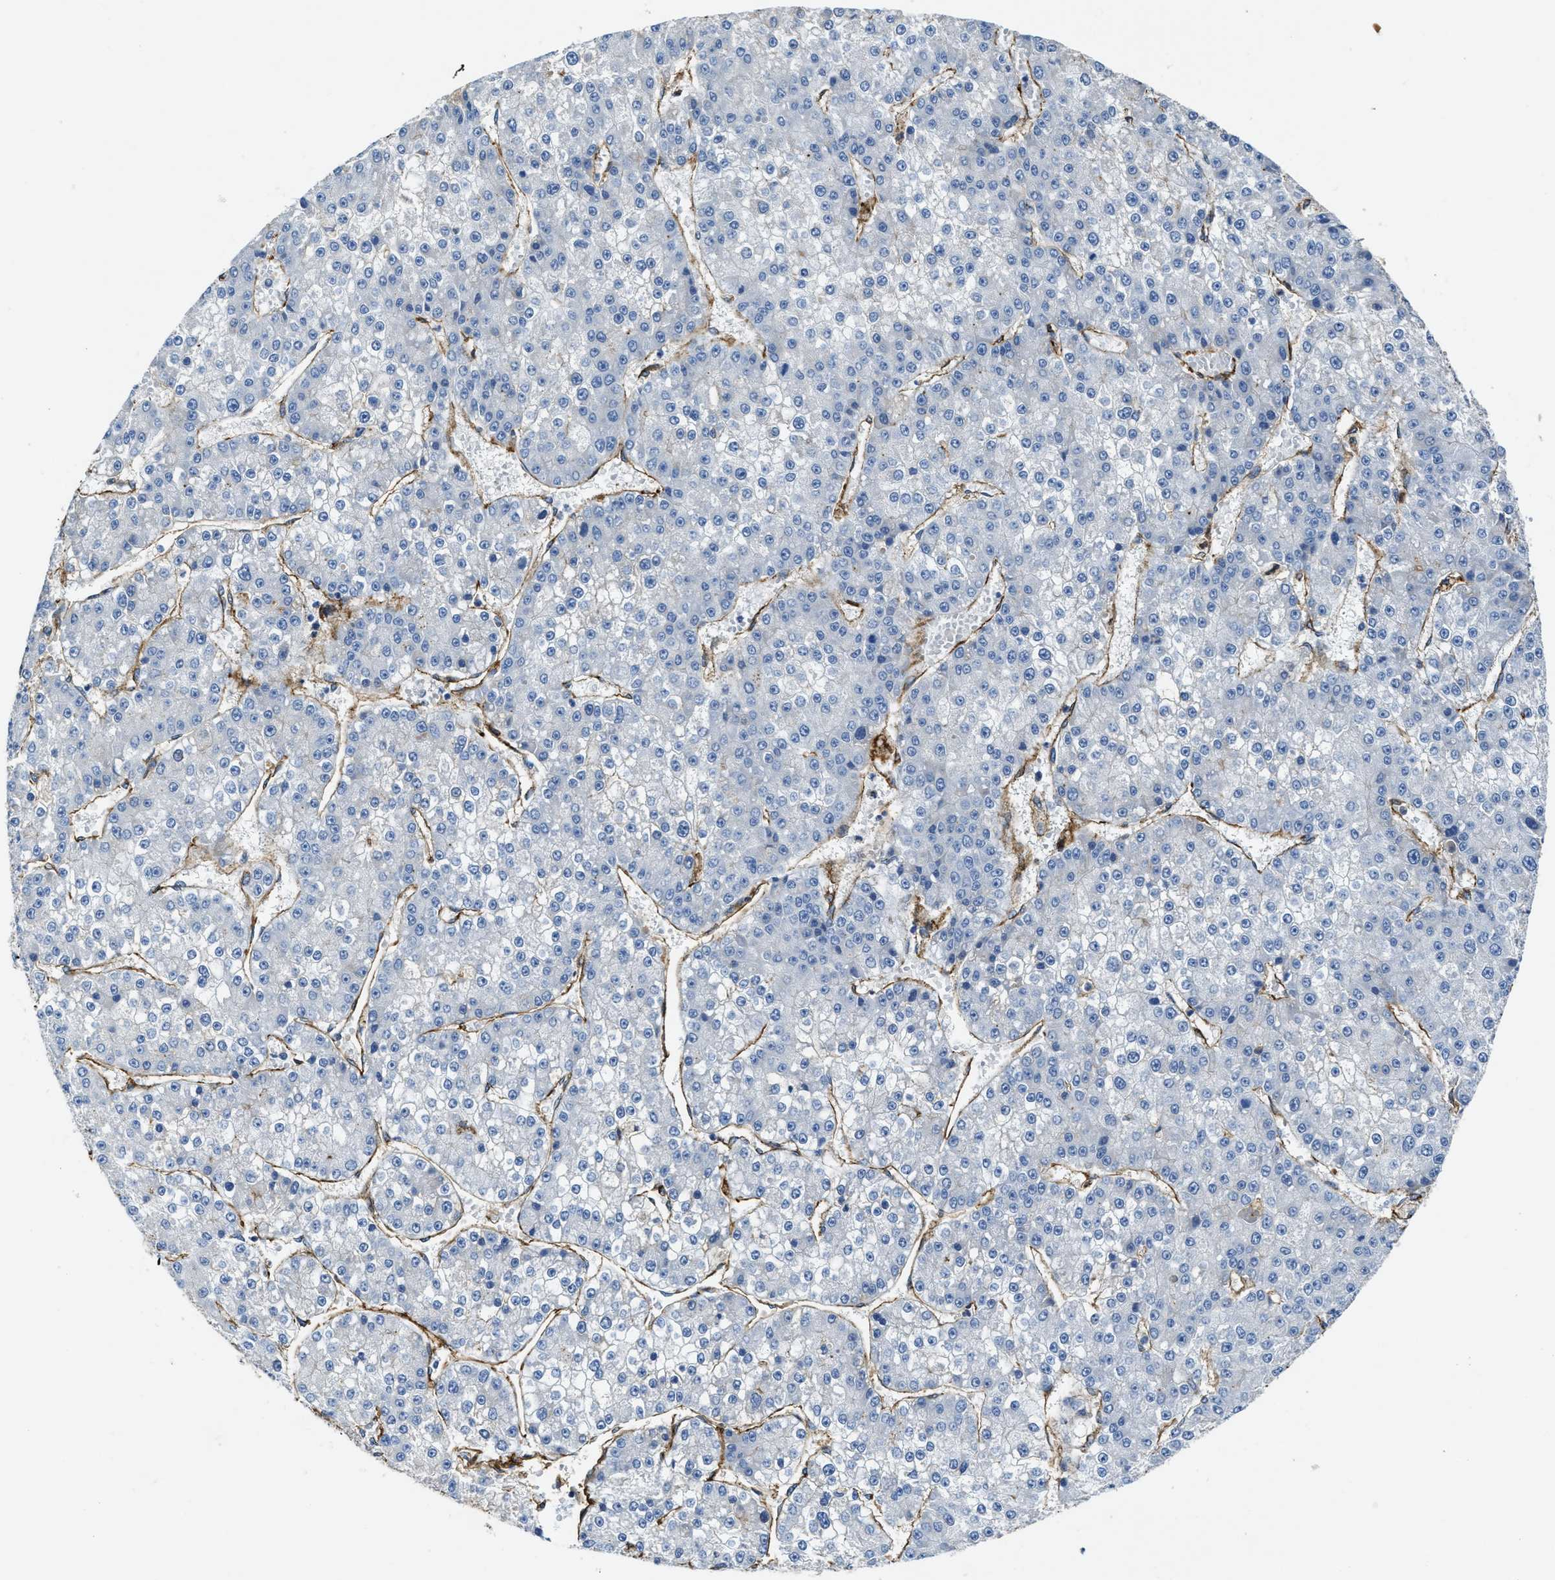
{"staining": {"intensity": "negative", "quantity": "none", "location": "none"}, "tissue": "liver cancer", "cell_type": "Tumor cells", "image_type": "cancer", "snomed": [{"axis": "morphology", "description": "Carcinoma, Hepatocellular, NOS"}, {"axis": "topography", "description": "Liver"}], "caption": "Immunohistochemistry (IHC) histopathology image of human liver cancer (hepatocellular carcinoma) stained for a protein (brown), which displays no expression in tumor cells. (DAB immunohistochemistry, high magnification).", "gene": "NAB1", "patient": {"sex": "female", "age": 73}}